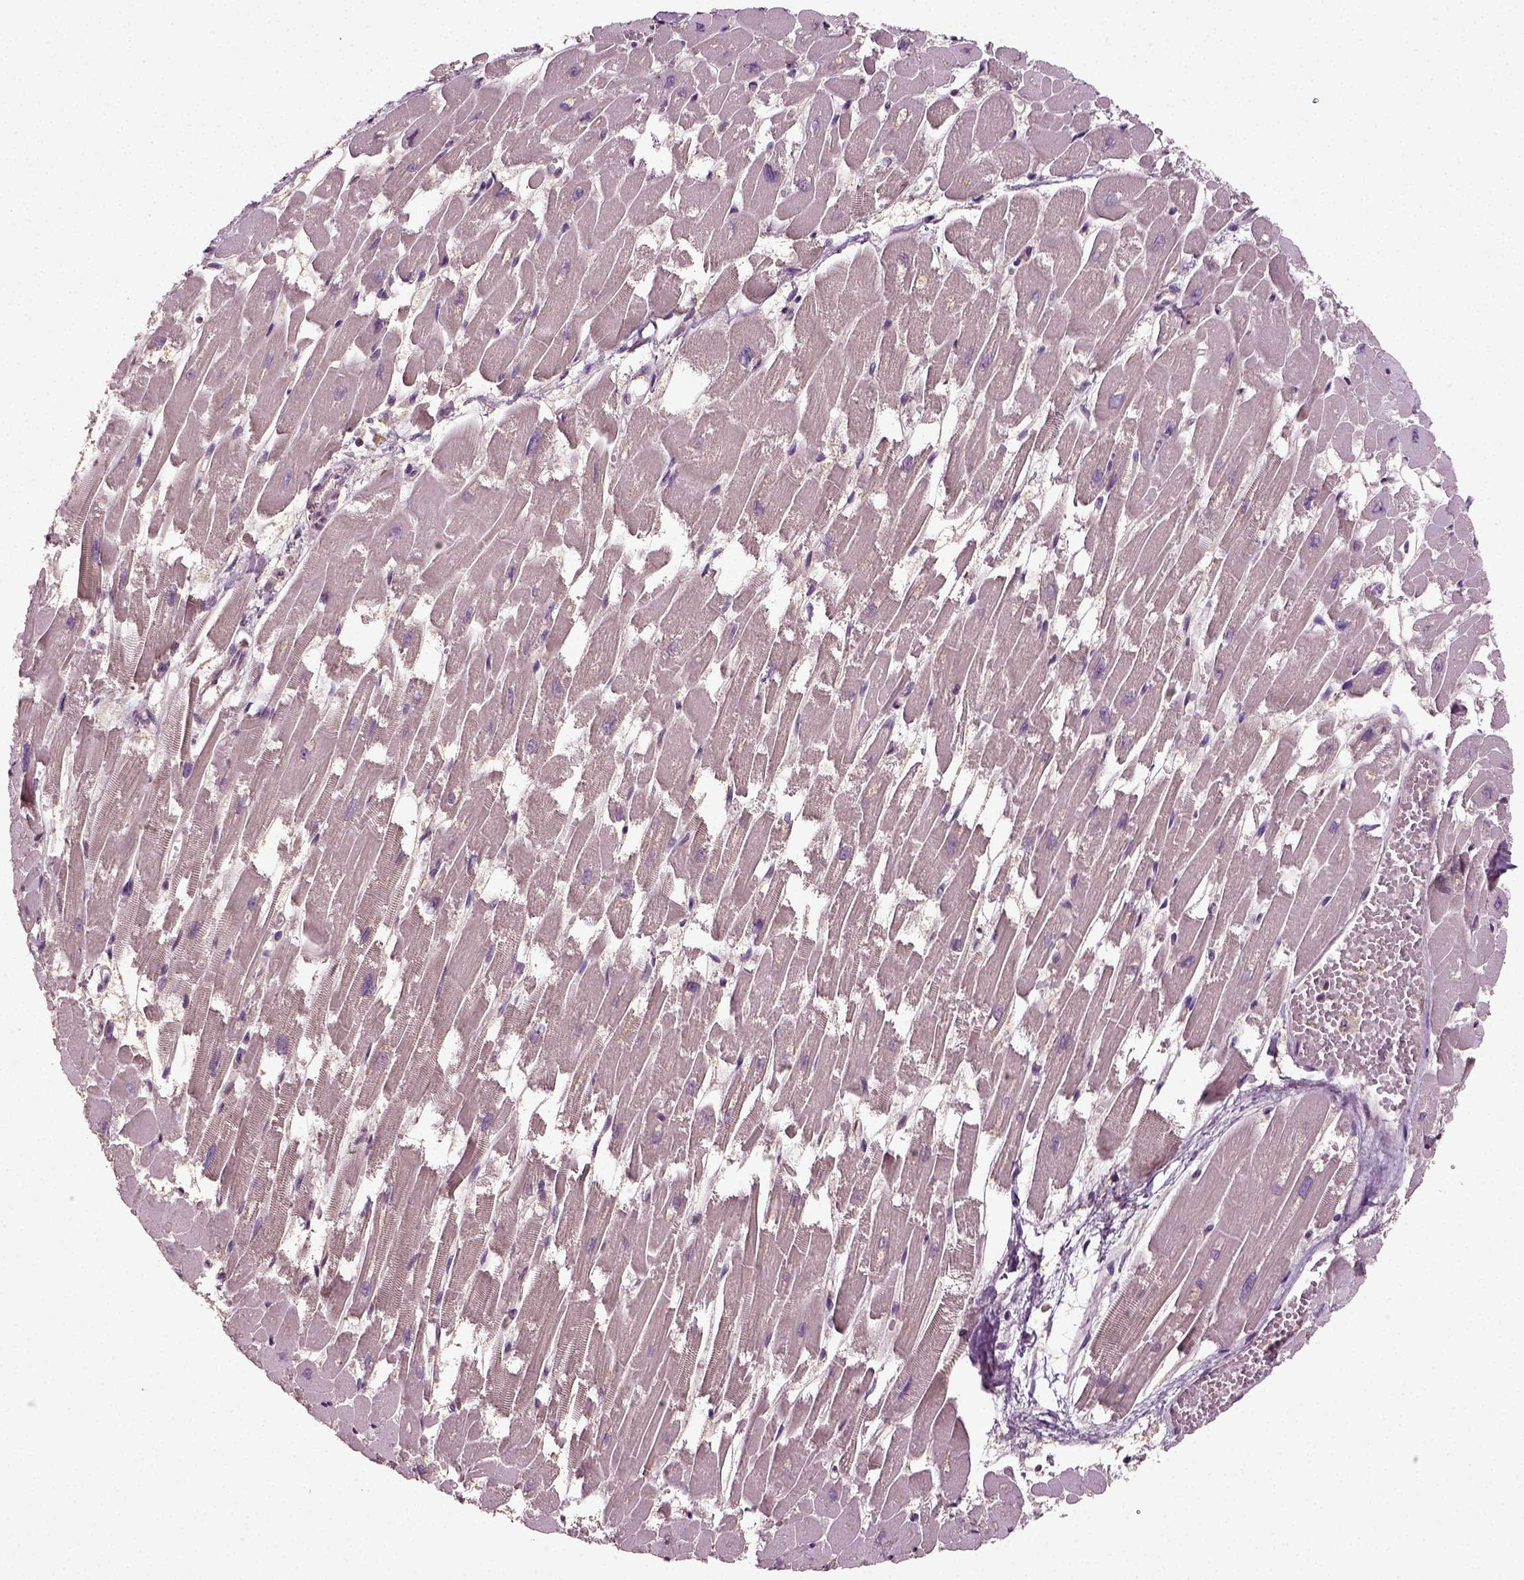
{"staining": {"intensity": "weak", "quantity": "25%-75%", "location": "cytoplasmic/membranous"}, "tissue": "heart muscle", "cell_type": "Cardiomyocytes", "image_type": "normal", "snomed": [{"axis": "morphology", "description": "Normal tissue, NOS"}, {"axis": "topography", "description": "Heart"}], "caption": "Weak cytoplasmic/membranous expression for a protein is identified in about 25%-75% of cardiomyocytes of unremarkable heart muscle using immunohistochemistry (IHC).", "gene": "ERV3", "patient": {"sex": "female", "age": 52}}